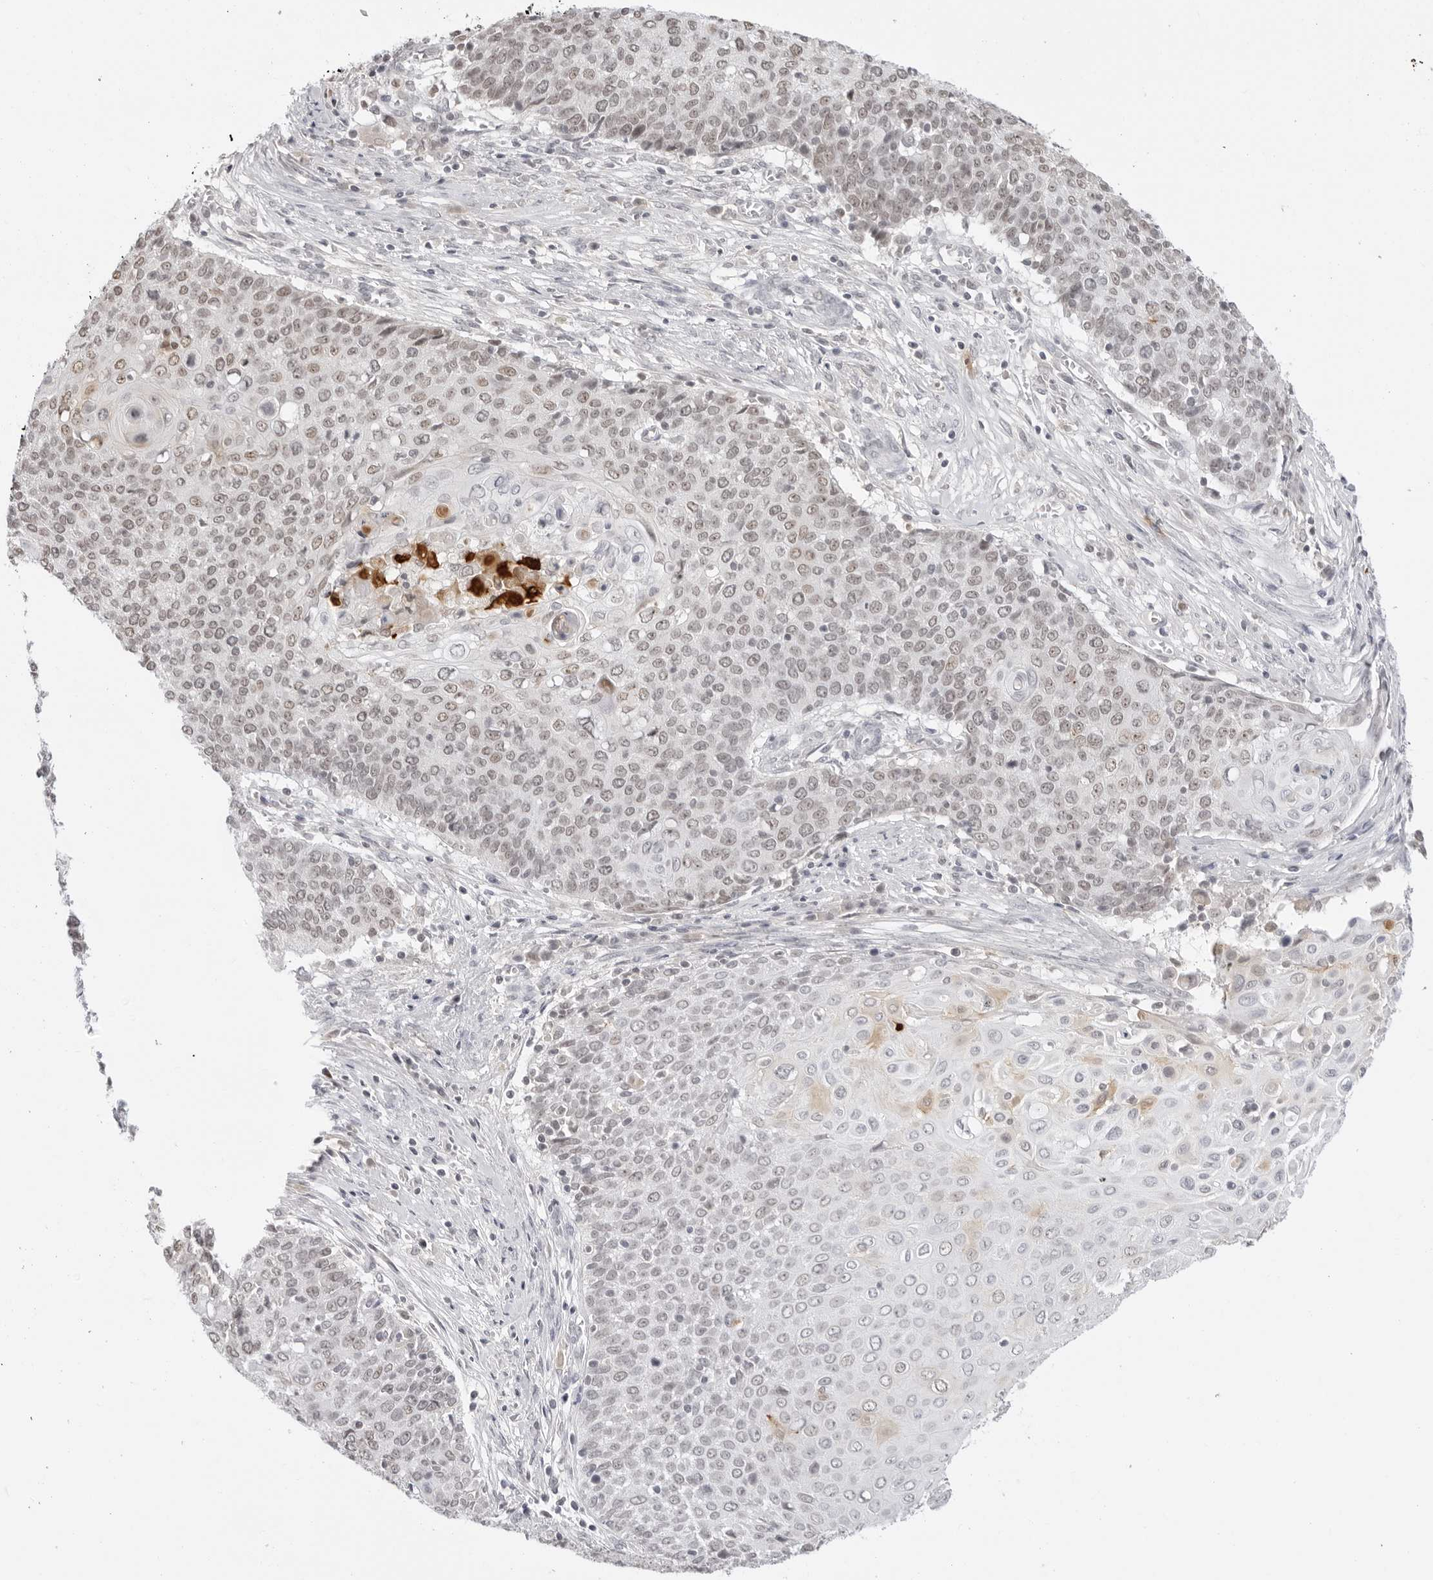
{"staining": {"intensity": "weak", "quantity": ">75%", "location": "nuclear"}, "tissue": "cervical cancer", "cell_type": "Tumor cells", "image_type": "cancer", "snomed": [{"axis": "morphology", "description": "Squamous cell carcinoma, NOS"}, {"axis": "topography", "description": "Cervix"}], "caption": "Weak nuclear staining is appreciated in about >75% of tumor cells in squamous cell carcinoma (cervical). (DAB (3,3'-diaminobenzidine) = brown stain, brightfield microscopy at high magnification).", "gene": "MSH6", "patient": {"sex": "female", "age": 39}}